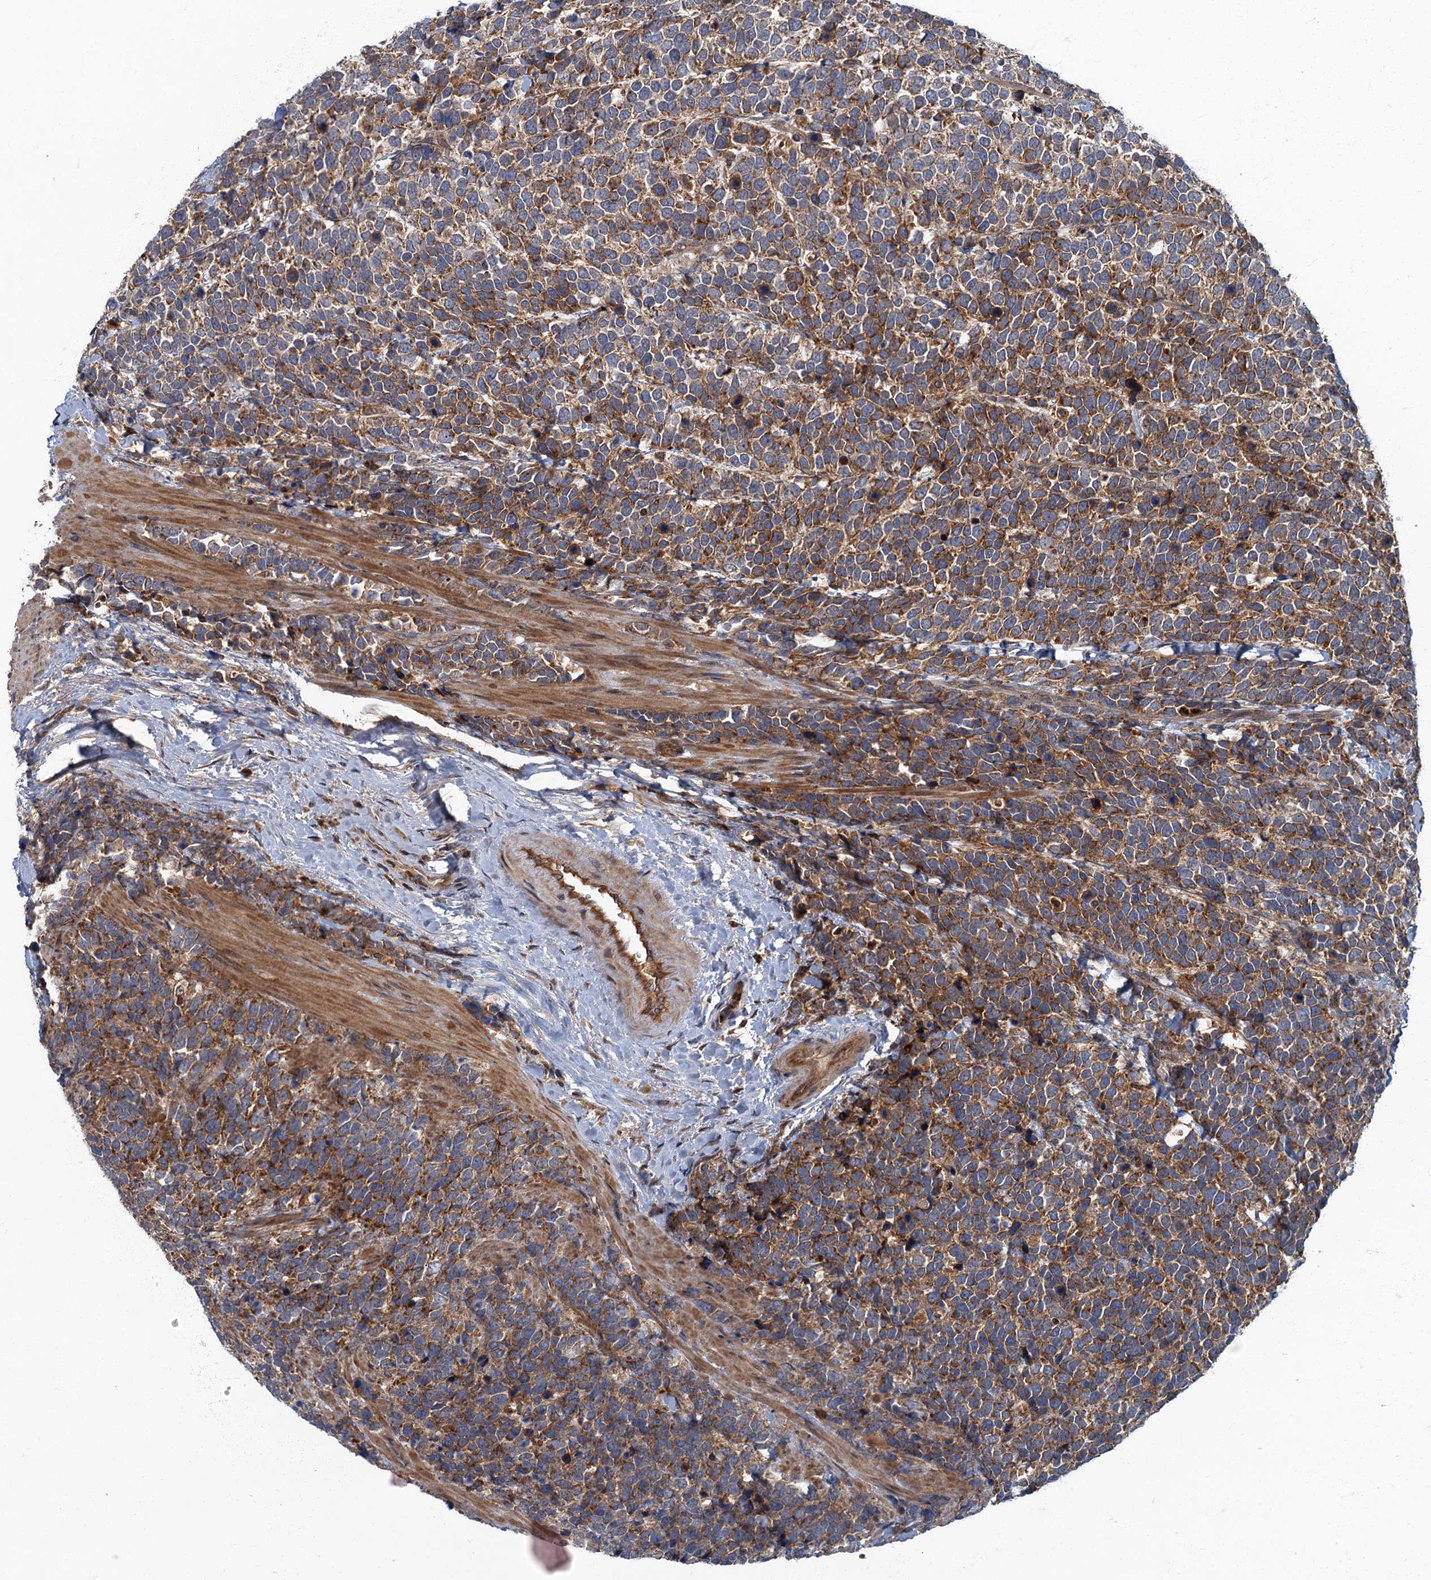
{"staining": {"intensity": "moderate", "quantity": ">75%", "location": "cytoplasmic/membranous"}, "tissue": "urothelial cancer", "cell_type": "Tumor cells", "image_type": "cancer", "snomed": [{"axis": "morphology", "description": "Urothelial carcinoma, High grade"}, {"axis": "topography", "description": "Urinary bladder"}], "caption": "The image demonstrates immunohistochemical staining of urothelial cancer. There is moderate cytoplasmic/membranous expression is present in about >75% of tumor cells.", "gene": "SLC11A2", "patient": {"sex": "female", "age": 82}}